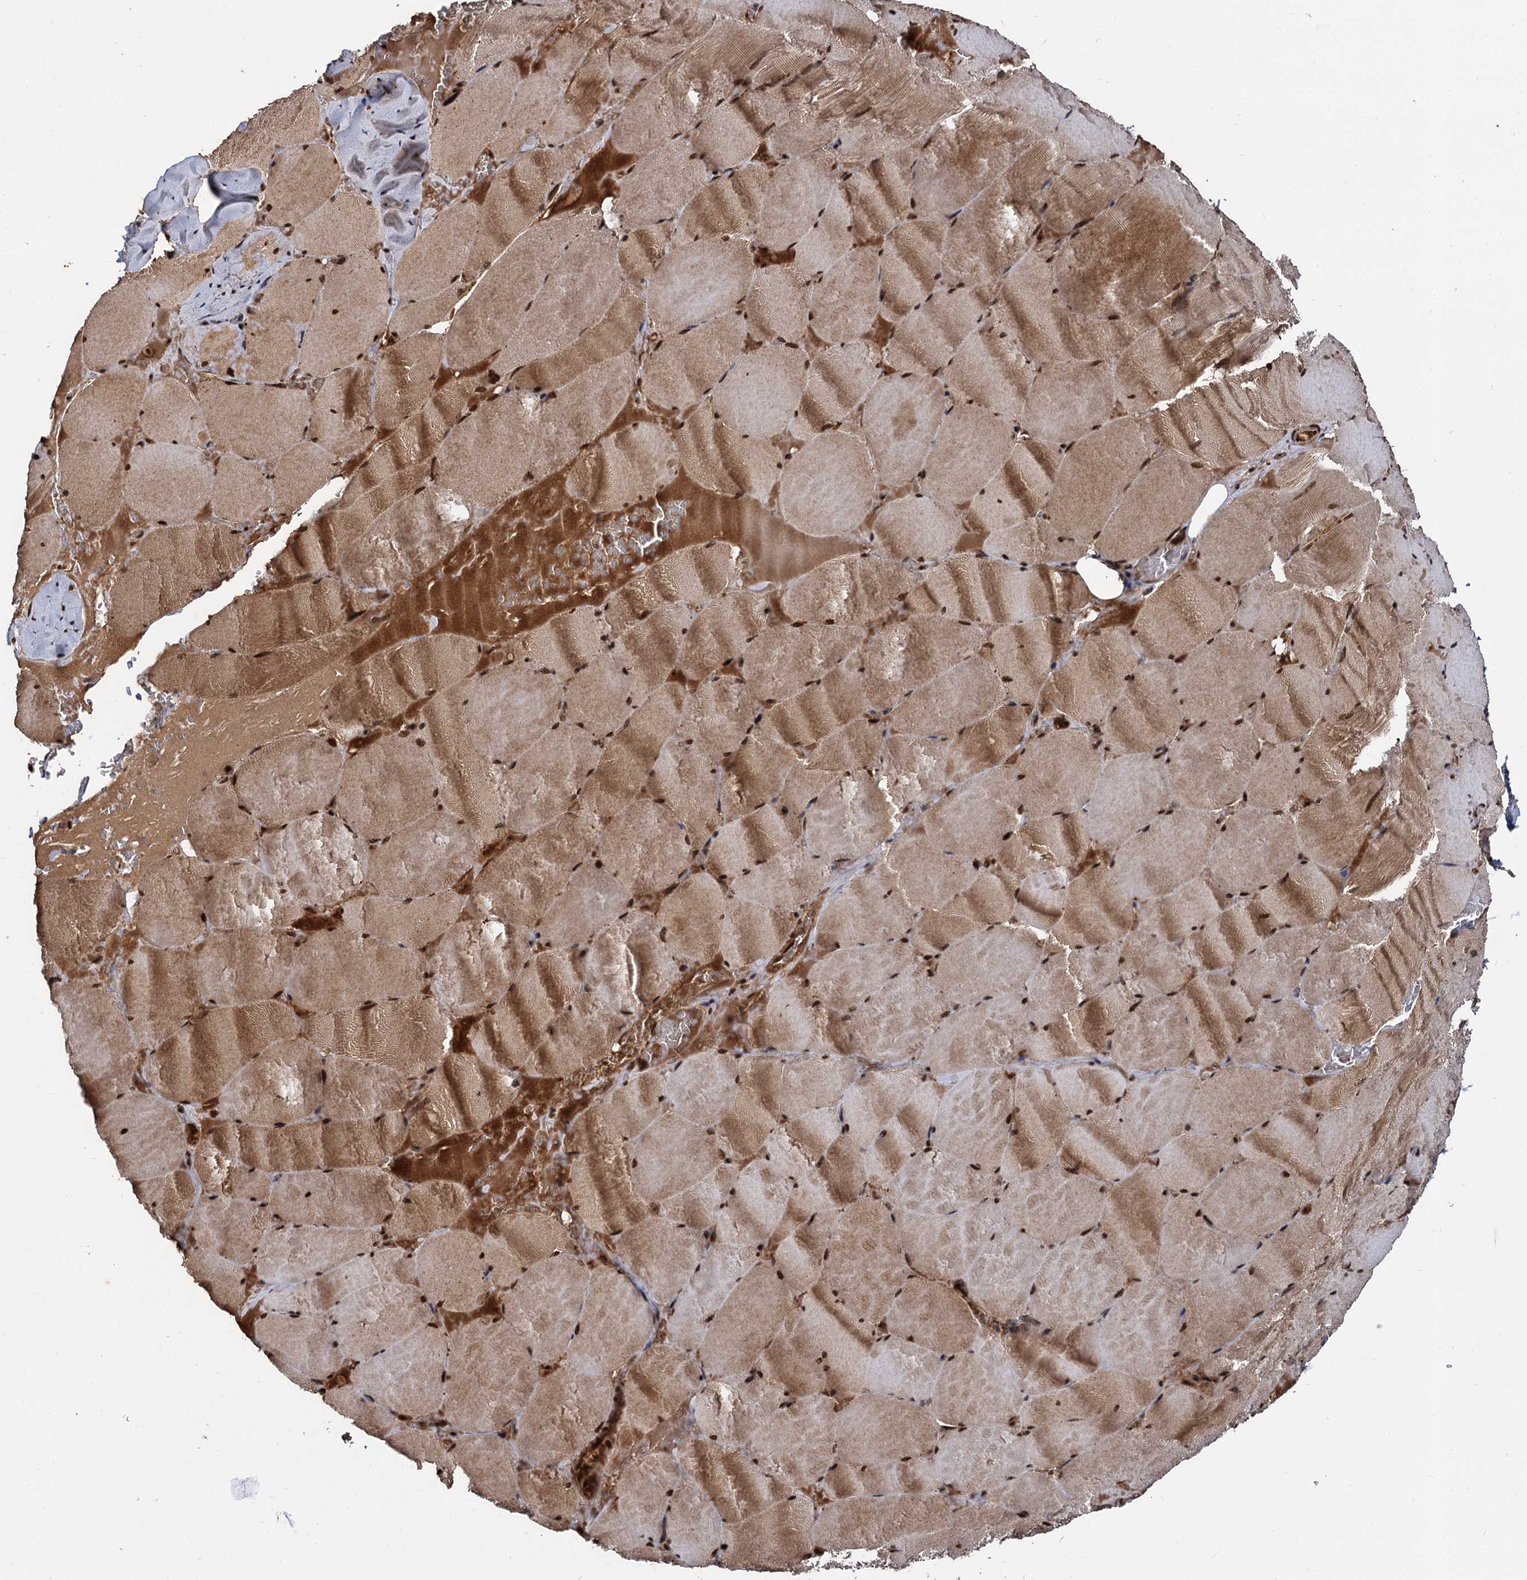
{"staining": {"intensity": "moderate", "quantity": ">75%", "location": "cytoplasmic/membranous,nuclear"}, "tissue": "skeletal muscle", "cell_type": "Myocytes", "image_type": "normal", "snomed": [{"axis": "morphology", "description": "Normal tissue, NOS"}, {"axis": "topography", "description": "Skeletal muscle"}, {"axis": "topography", "description": "Head-Neck"}], "caption": "Moderate cytoplasmic/membranous,nuclear positivity is appreciated in about >75% of myocytes in benign skeletal muscle.", "gene": "CEP192", "patient": {"sex": "male", "age": 66}}